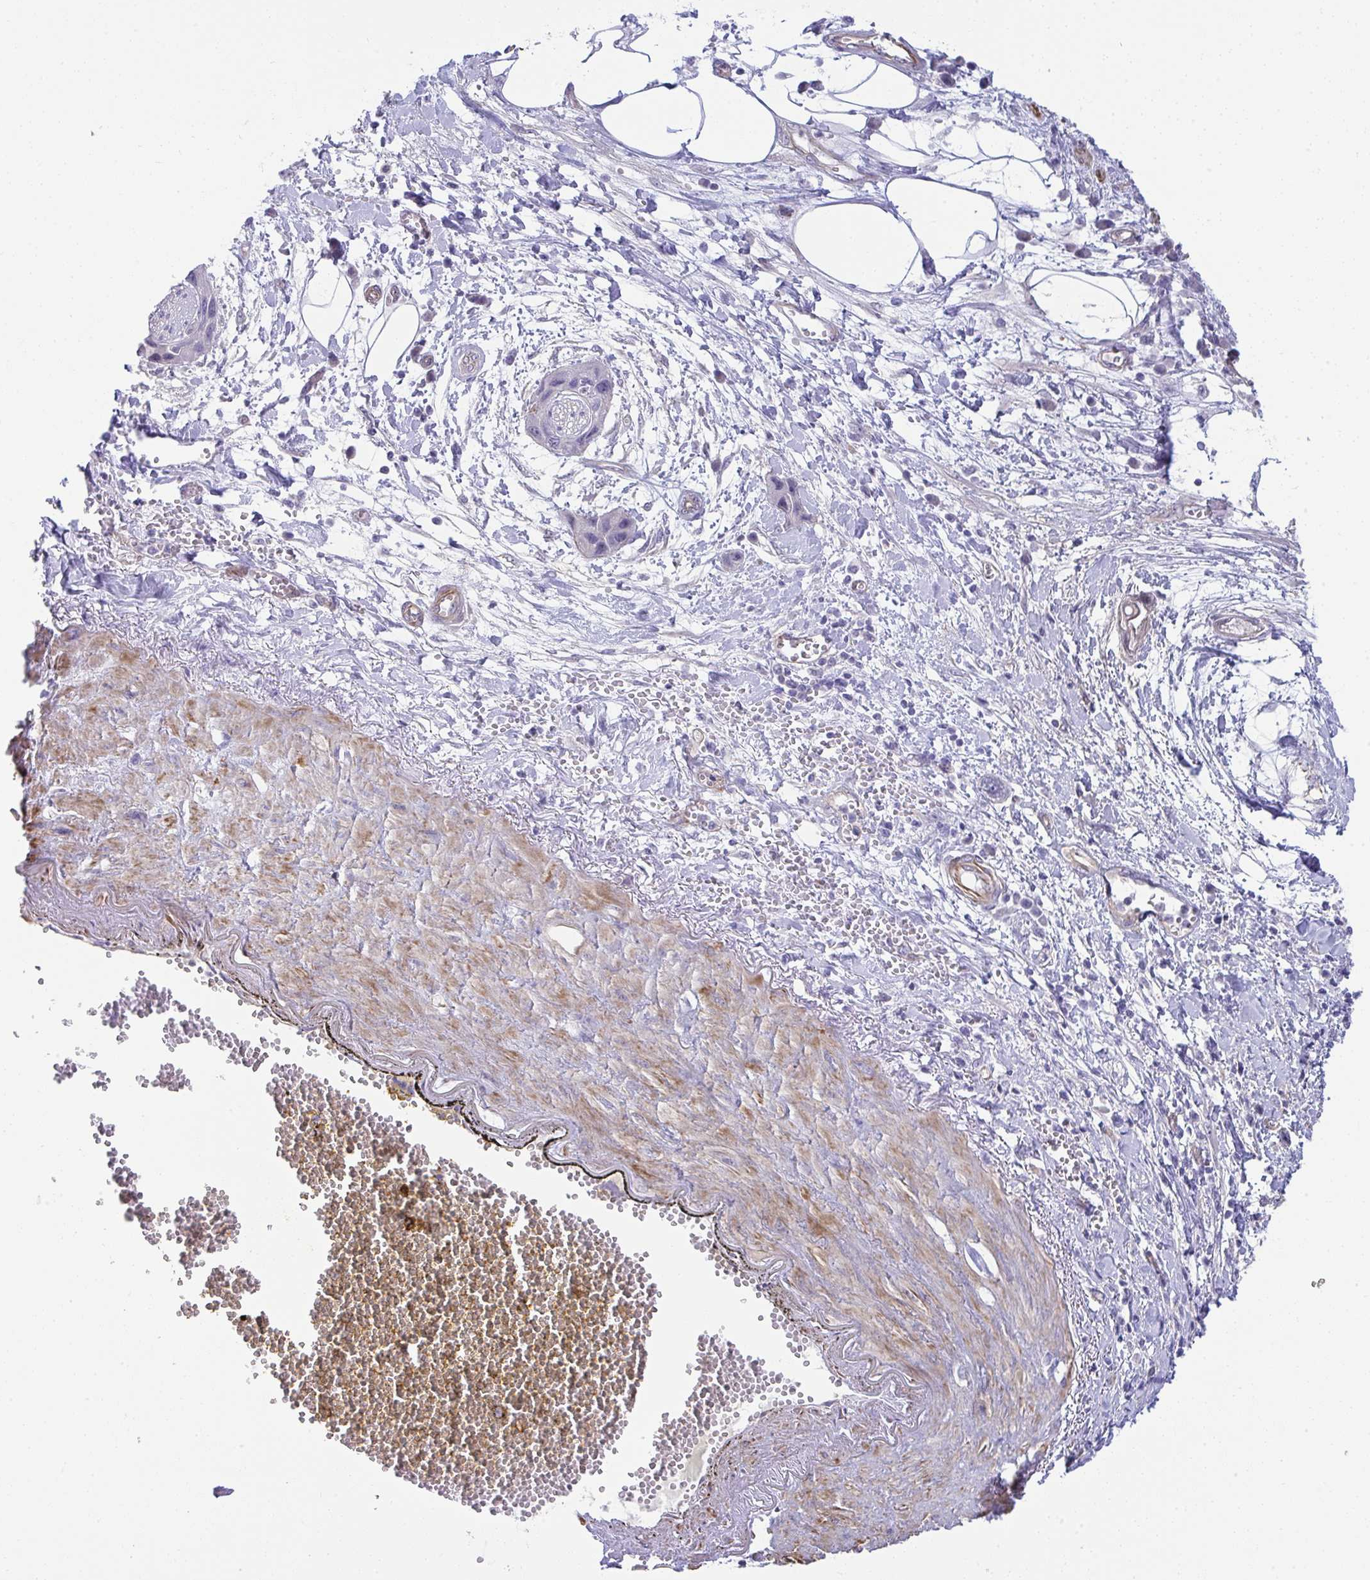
{"staining": {"intensity": "negative", "quantity": "none", "location": "none"}, "tissue": "pancreatic cancer", "cell_type": "Tumor cells", "image_type": "cancer", "snomed": [{"axis": "morphology", "description": "Adenocarcinoma, NOS"}, {"axis": "topography", "description": "Pancreas"}], "caption": "Pancreatic cancer was stained to show a protein in brown. There is no significant positivity in tumor cells. (Stains: DAB (3,3'-diaminobenzidine) immunohistochemistry with hematoxylin counter stain, Microscopy: brightfield microscopy at high magnification).", "gene": "MYL12A", "patient": {"sex": "female", "age": 73}}